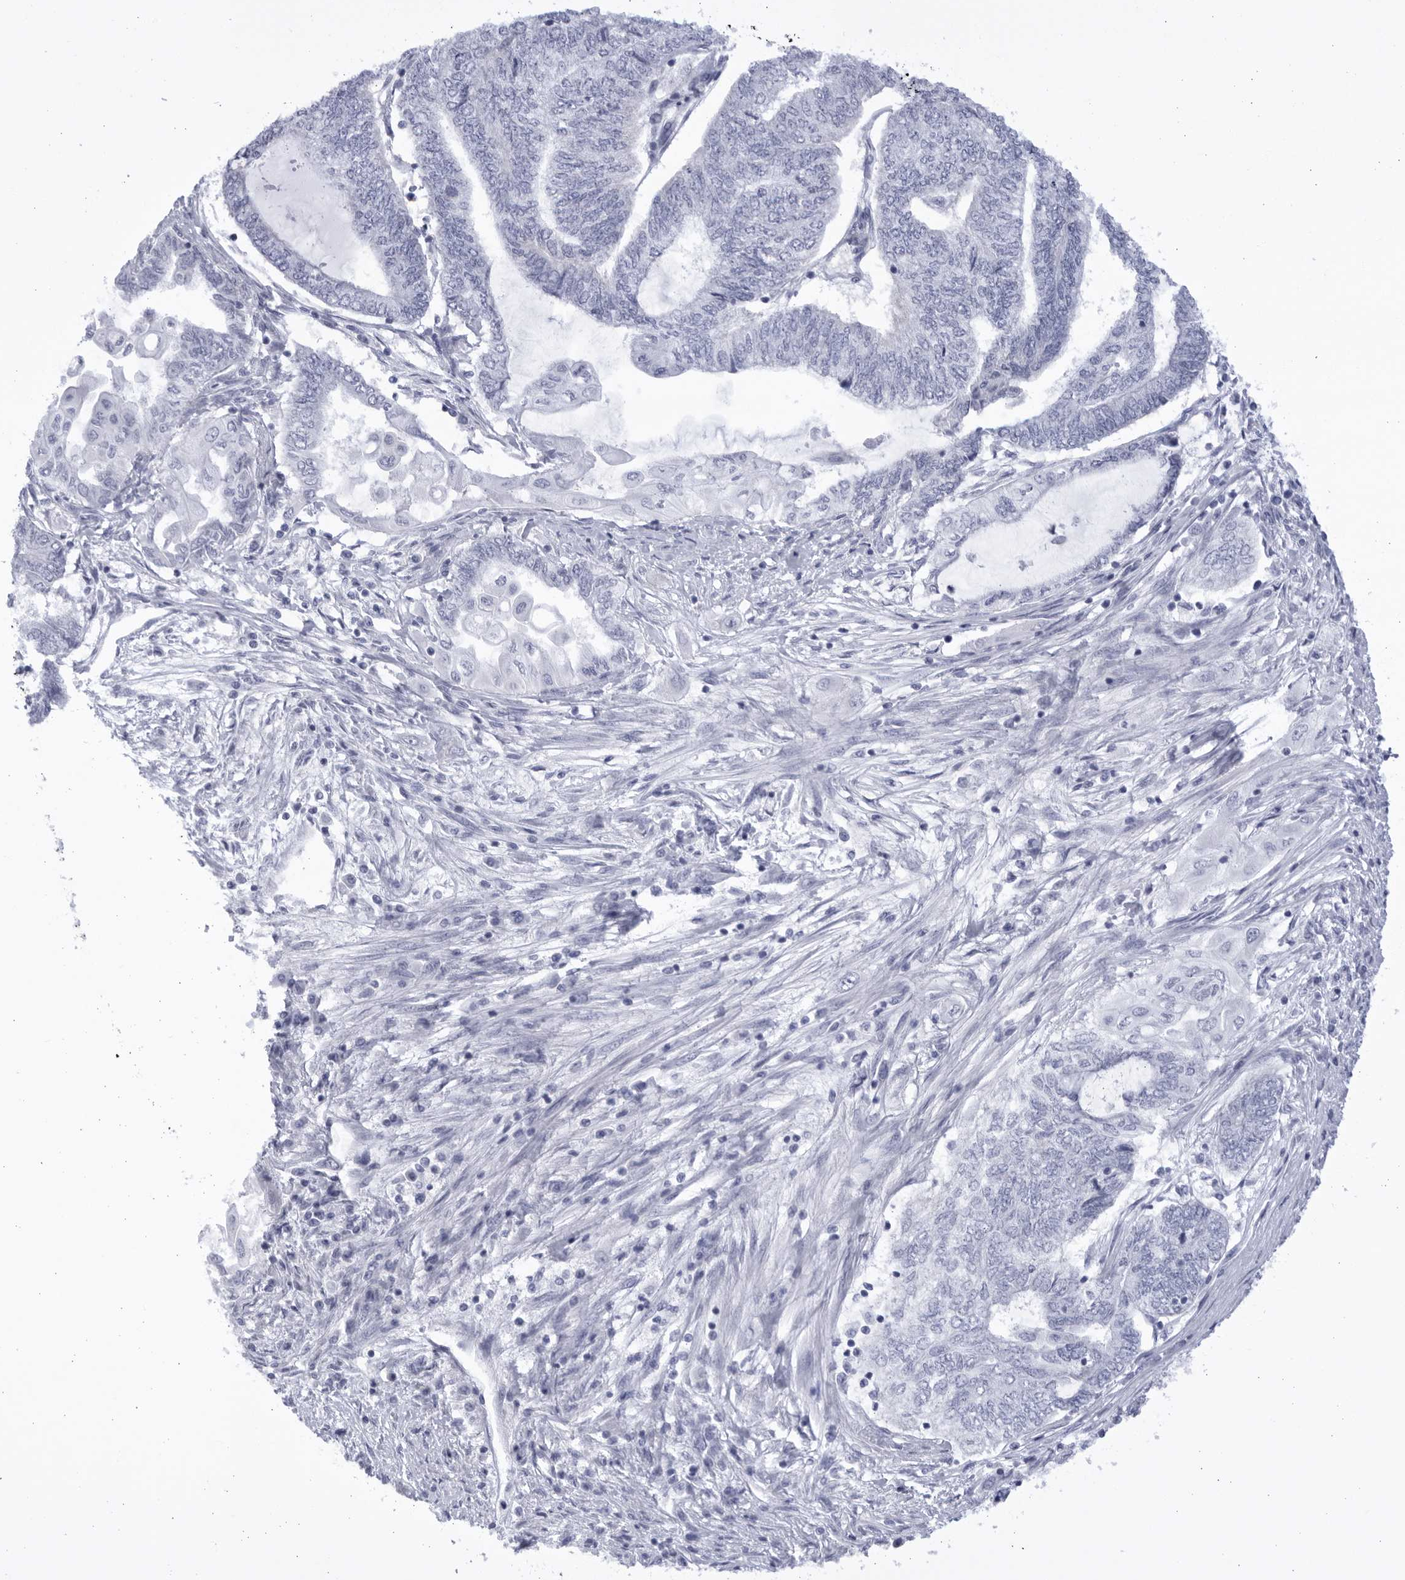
{"staining": {"intensity": "negative", "quantity": "none", "location": "none"}, "tissue": "endometrial cancer", "cell_type": "Tumor cells", "image_type": "cancer", "snomed": [{"axis": "morphology", "description": "Adenocarcinoma, NOS"}, {"axis": "topography", "description": "Uterus"}, {"axis": "topography", "description": "Endometrium"}], "caption": "Immunohistochemistry (IHC) photomicrograph of neoplastic tissue: human adenocarcinoma (endometrial) stained with DAB (3,3'-diaminobenzidine) shows no significant protein staining in tumor cells.", "gene": "CCDC181", "patient": {"sex": "female", "age": 70}}